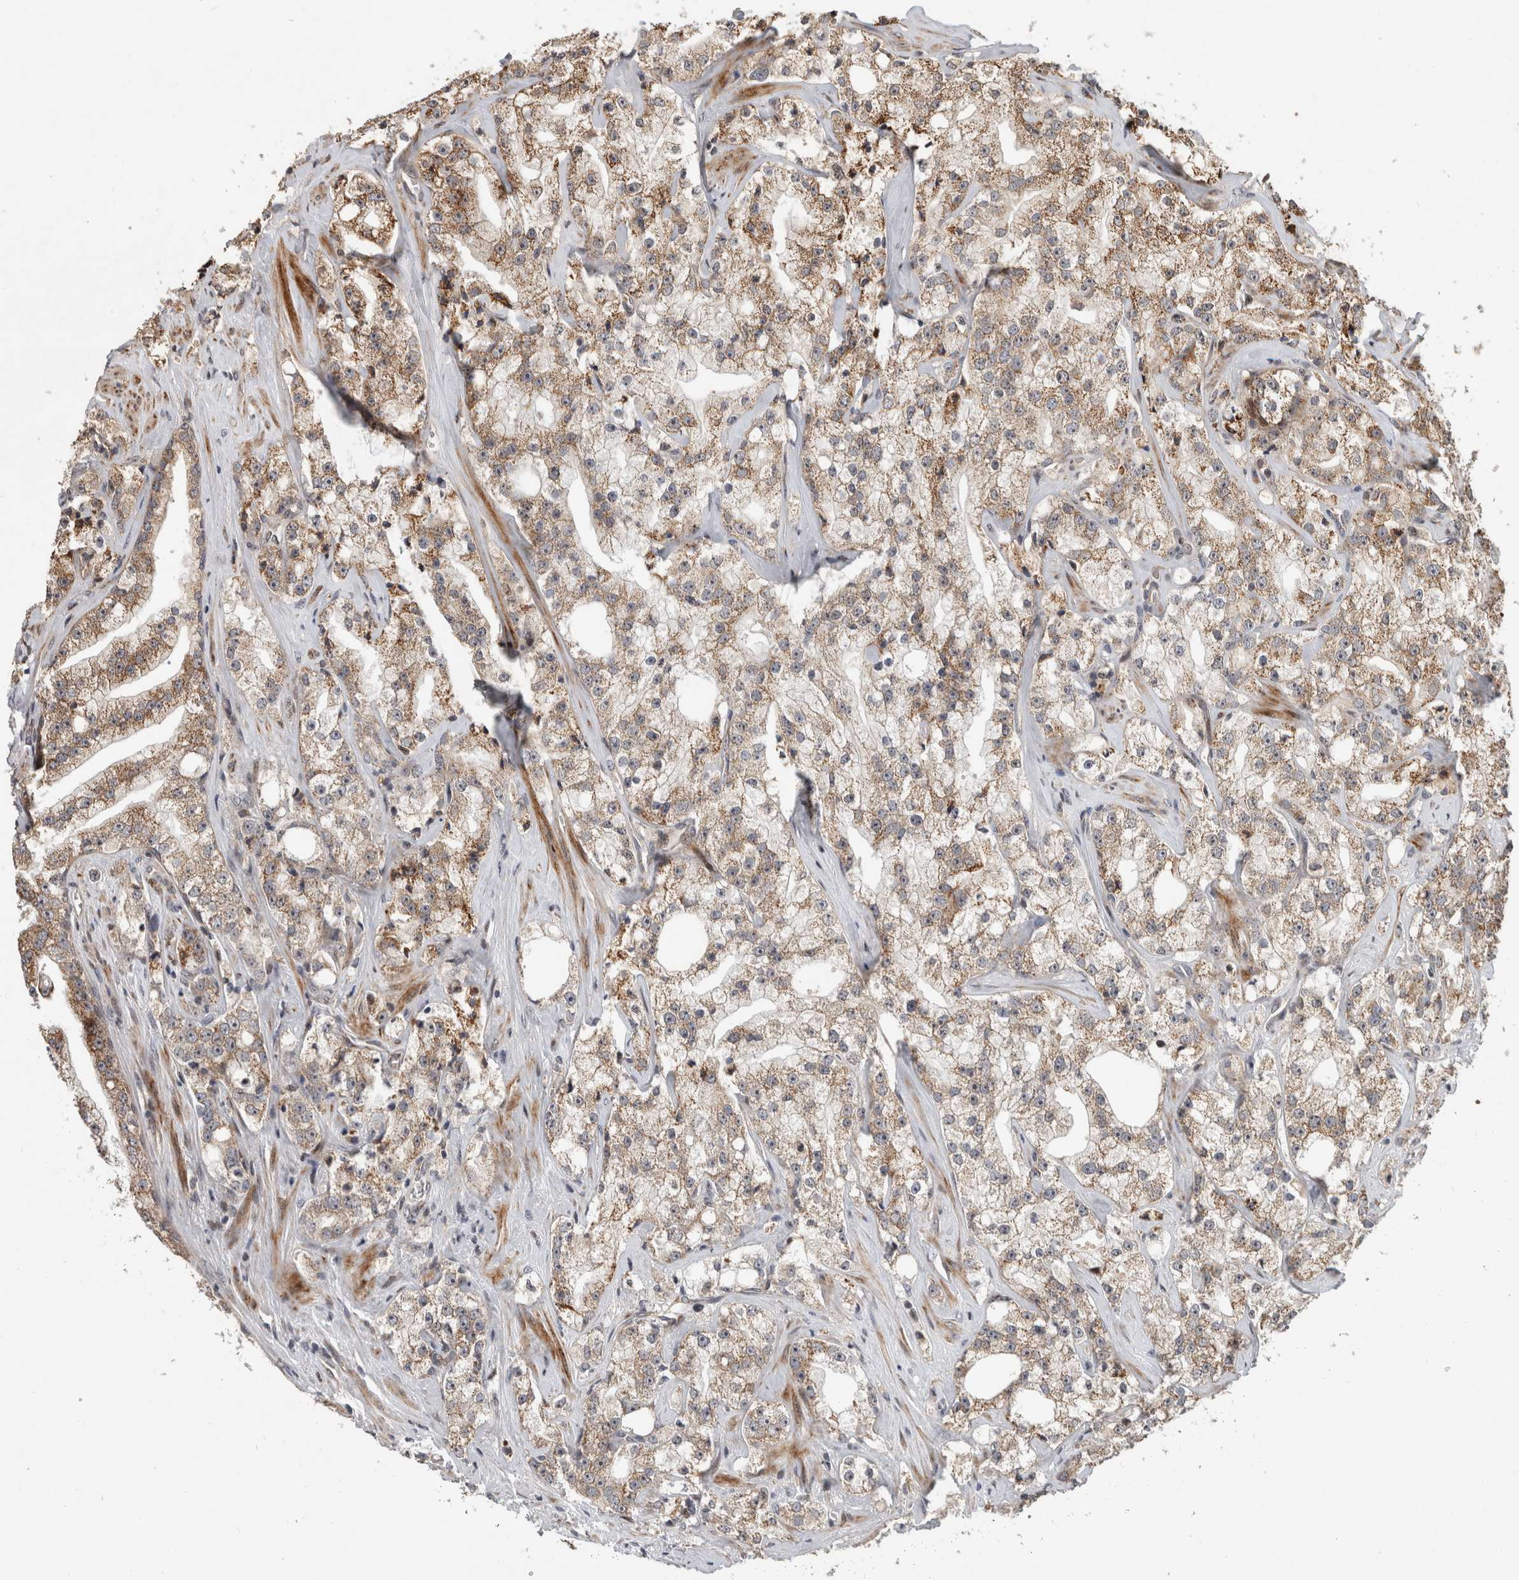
{"staining": {"intensity": "moderate", "quantity": ">75%", "location": "cytoplasmic/membranous,nuclear"}, "tissue": "prostate cancer", "cell_type": "Tumor cells", "image_type": "cancer", "snomed": [{"axis": "morphology", "description": "Adenocarcinoma, High grade"}, {"axis": "topography", "description": "Prostate"}], "caption": "IHC micrograph of neoplastic tissue: adenocarcinoma (high-grade) (prostate) stained using immunohistochemistry (IHC) exhibits medium levels of moderate protein expression localized specifically in the cytoplasmic/membranous and nuclear of tumor cells, appearing as a cytoplasmic/membranous and nuclear brown color.", "gene": "INSRR", "patient": {"sex": "male", "age": 64}}